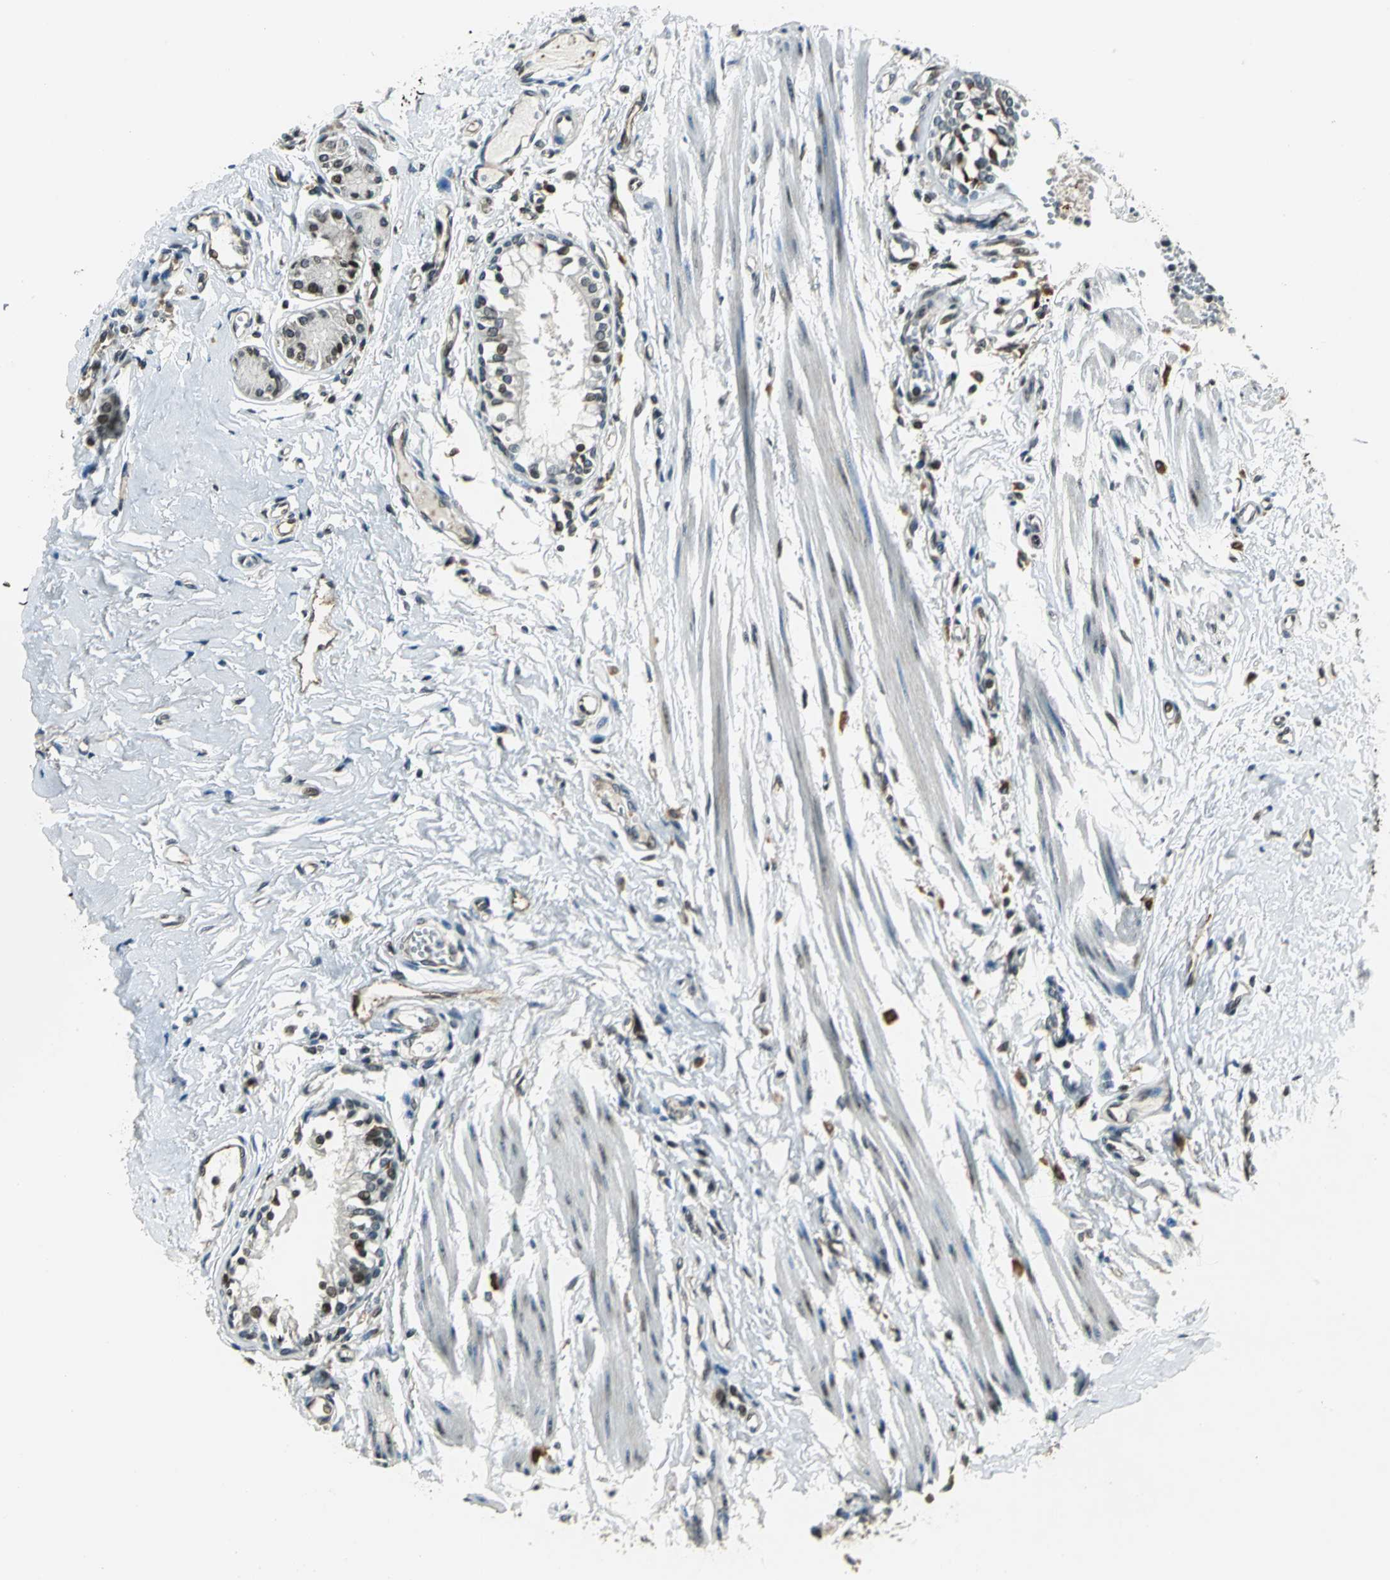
{"staining": {"intensity": "strong", "quantity": ">75%", "location": "nuclear"}, "tissue": "bronchus", "cell_type": "Respiratory epithelial cells", "image_type": "normal", "snomed": [{"axis": "morphology", "description": "Normal tissue, NOS"}, {"axis": "topography", "description": "Bronchus"}, {"axis": "topography", "description": "Lung"}], "caption": "A brown stain shows strong nuclear expression of a protein in respiratory epithelial cells of benign bronchus.", "gene": "BRIP1", "patient": {"sex": "female", "age": 56}}